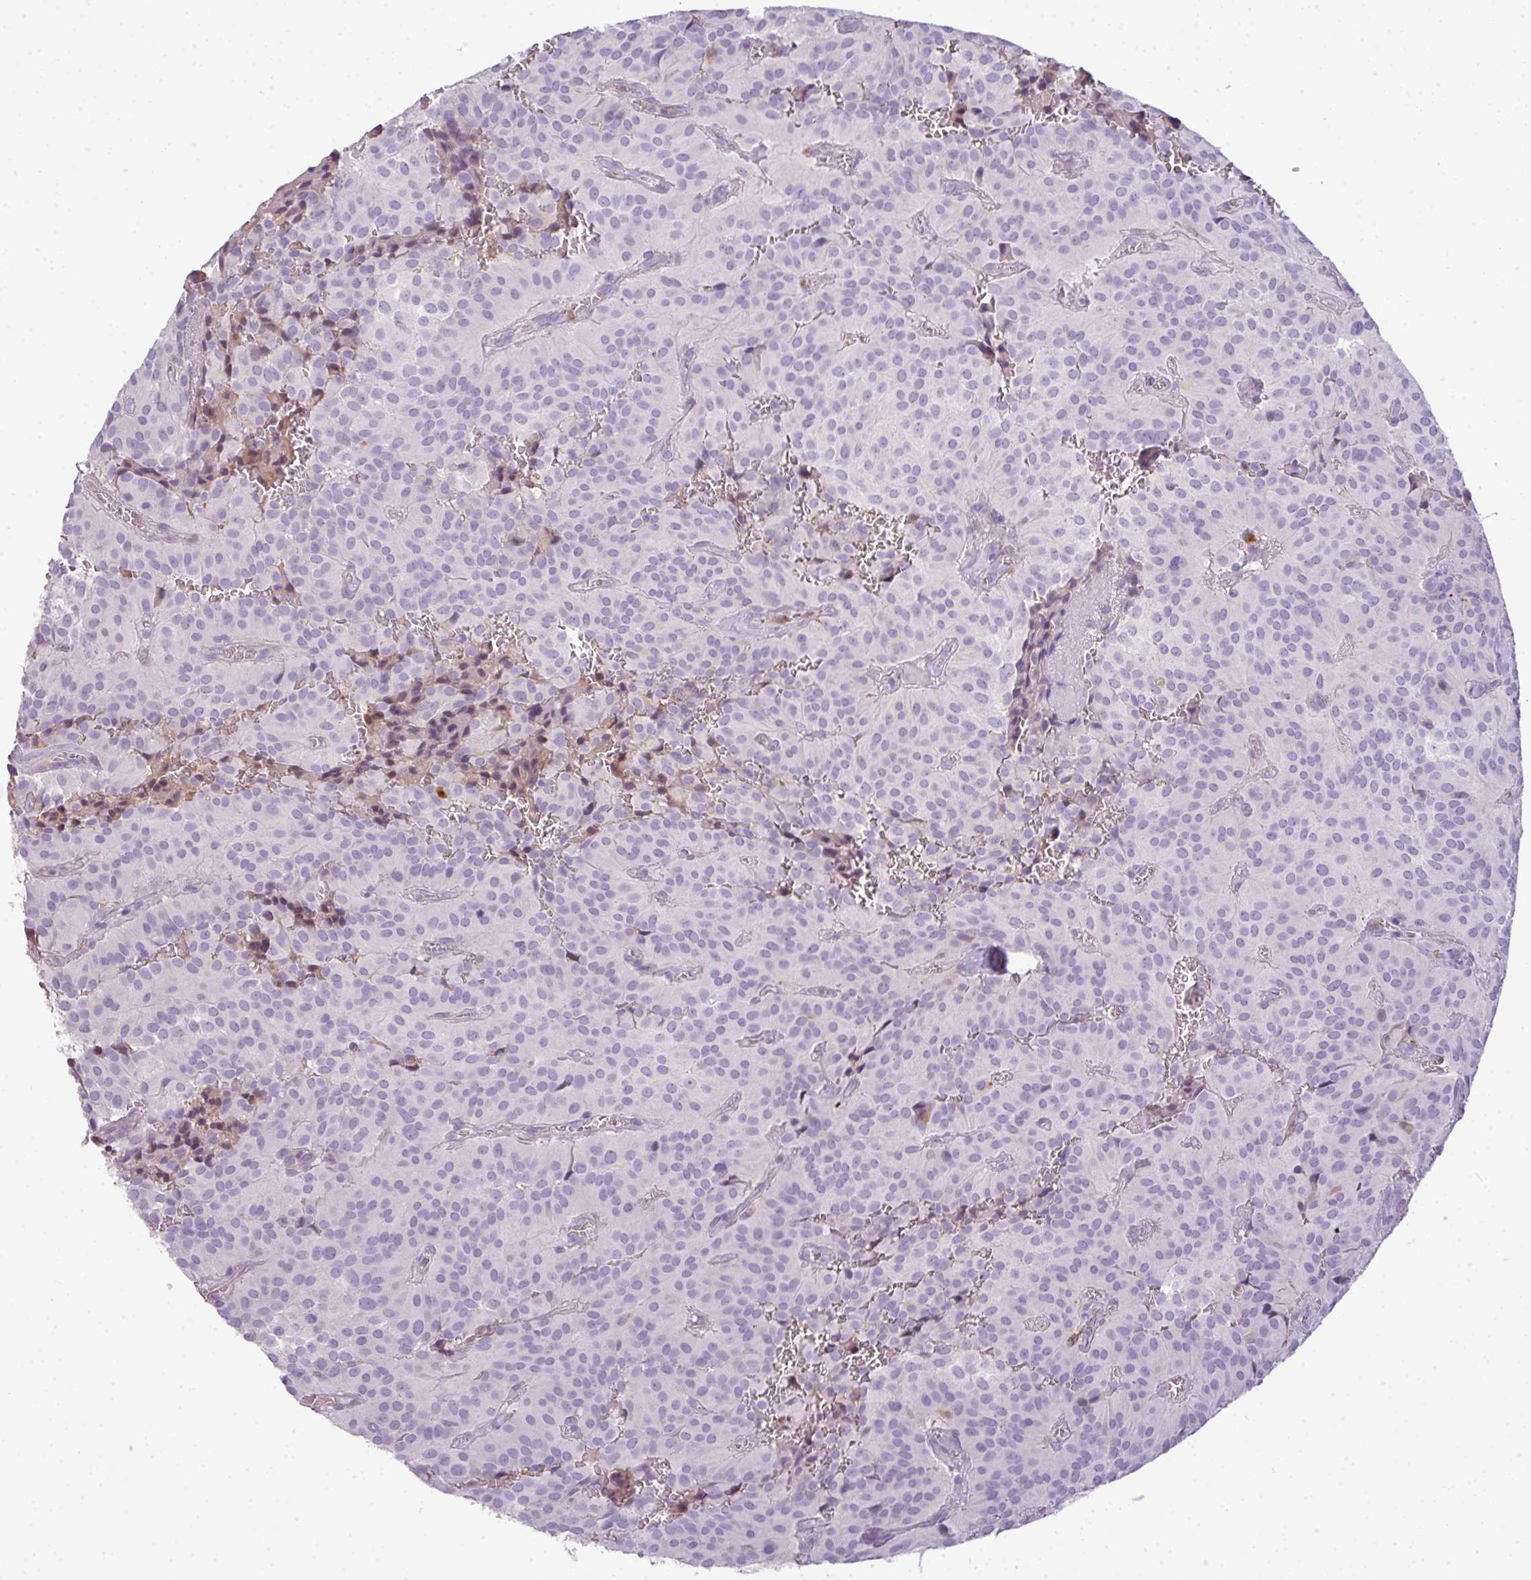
{"staining": {"intensity": "weak", "quantity": "<25%", "location": "cytoplasmic/membranous"}, "tissue": "glioma", "cell_type": "Tumor cells", "image_type": "cancer", "snomed": [{"axis": "morphology", "description": "Glioma, malignant, Low grade"}, {"axis": "topography", "description": "Brain"}], "caption": "The image demonstrates no staining of tumor cells in glioma.", "gene": "C4B", "patient": {"sex": "male", "age": 42}}